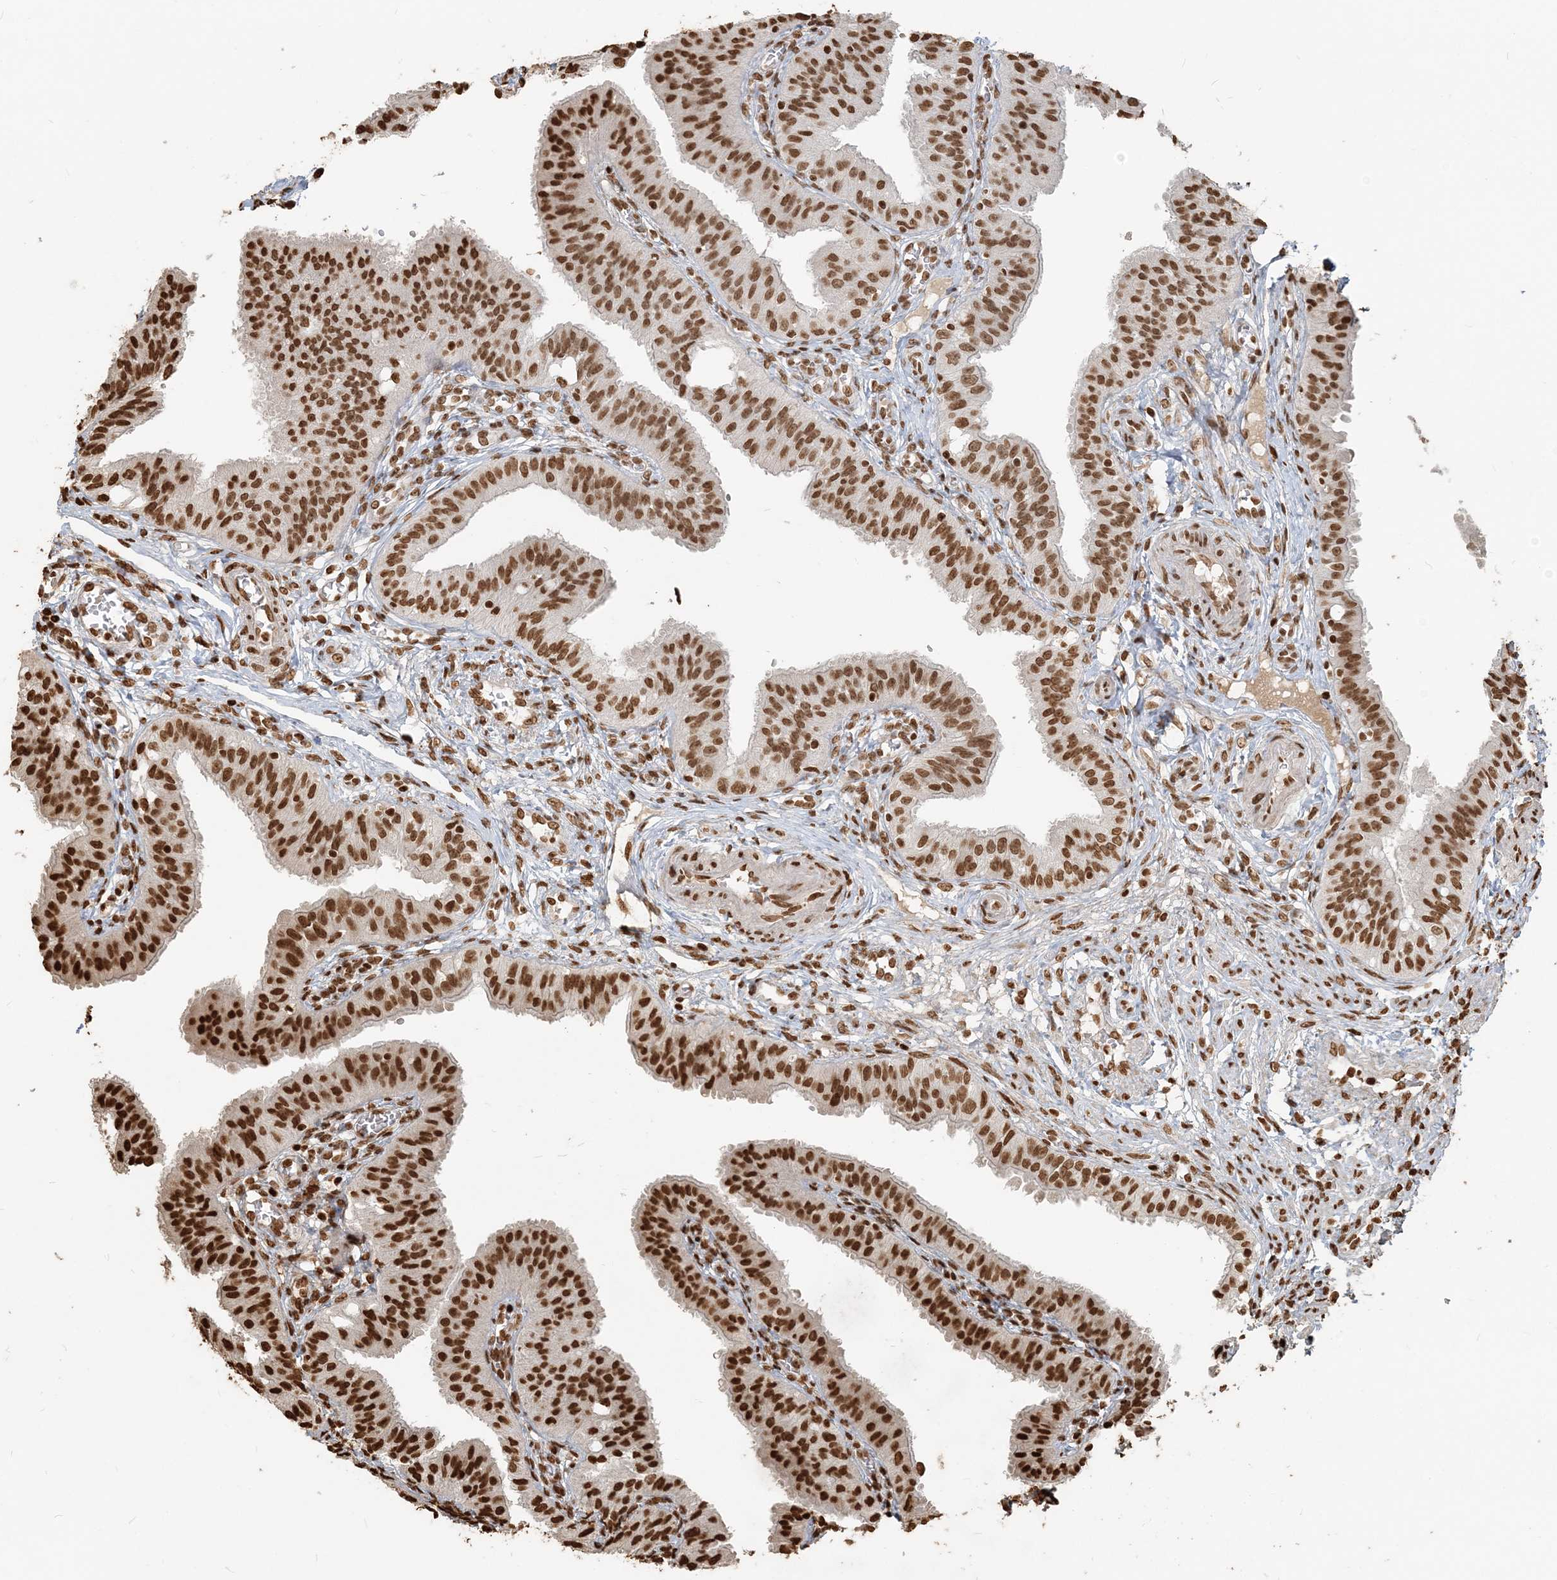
{"staining": {"intensity": "moderate", "quantity": ">75%", "location": "nuclear"}, "tissue": "fallopian tube", "cell_type": "Glandular cells", "image_type": "normal", "snomed": [{"axis": "morphology", "description": "Normal tissue, NOS"}, {"axis": "topography", "description": "Fallopian tube"}, {"axis": "topography", "description": "Ovary"}], "caption": "Normal fallopian tube exhibits moderate nuclear expression in approximately >75% of glandular cells.", "gene": "H3", "patient": {"sex": "female", "age": 42}}